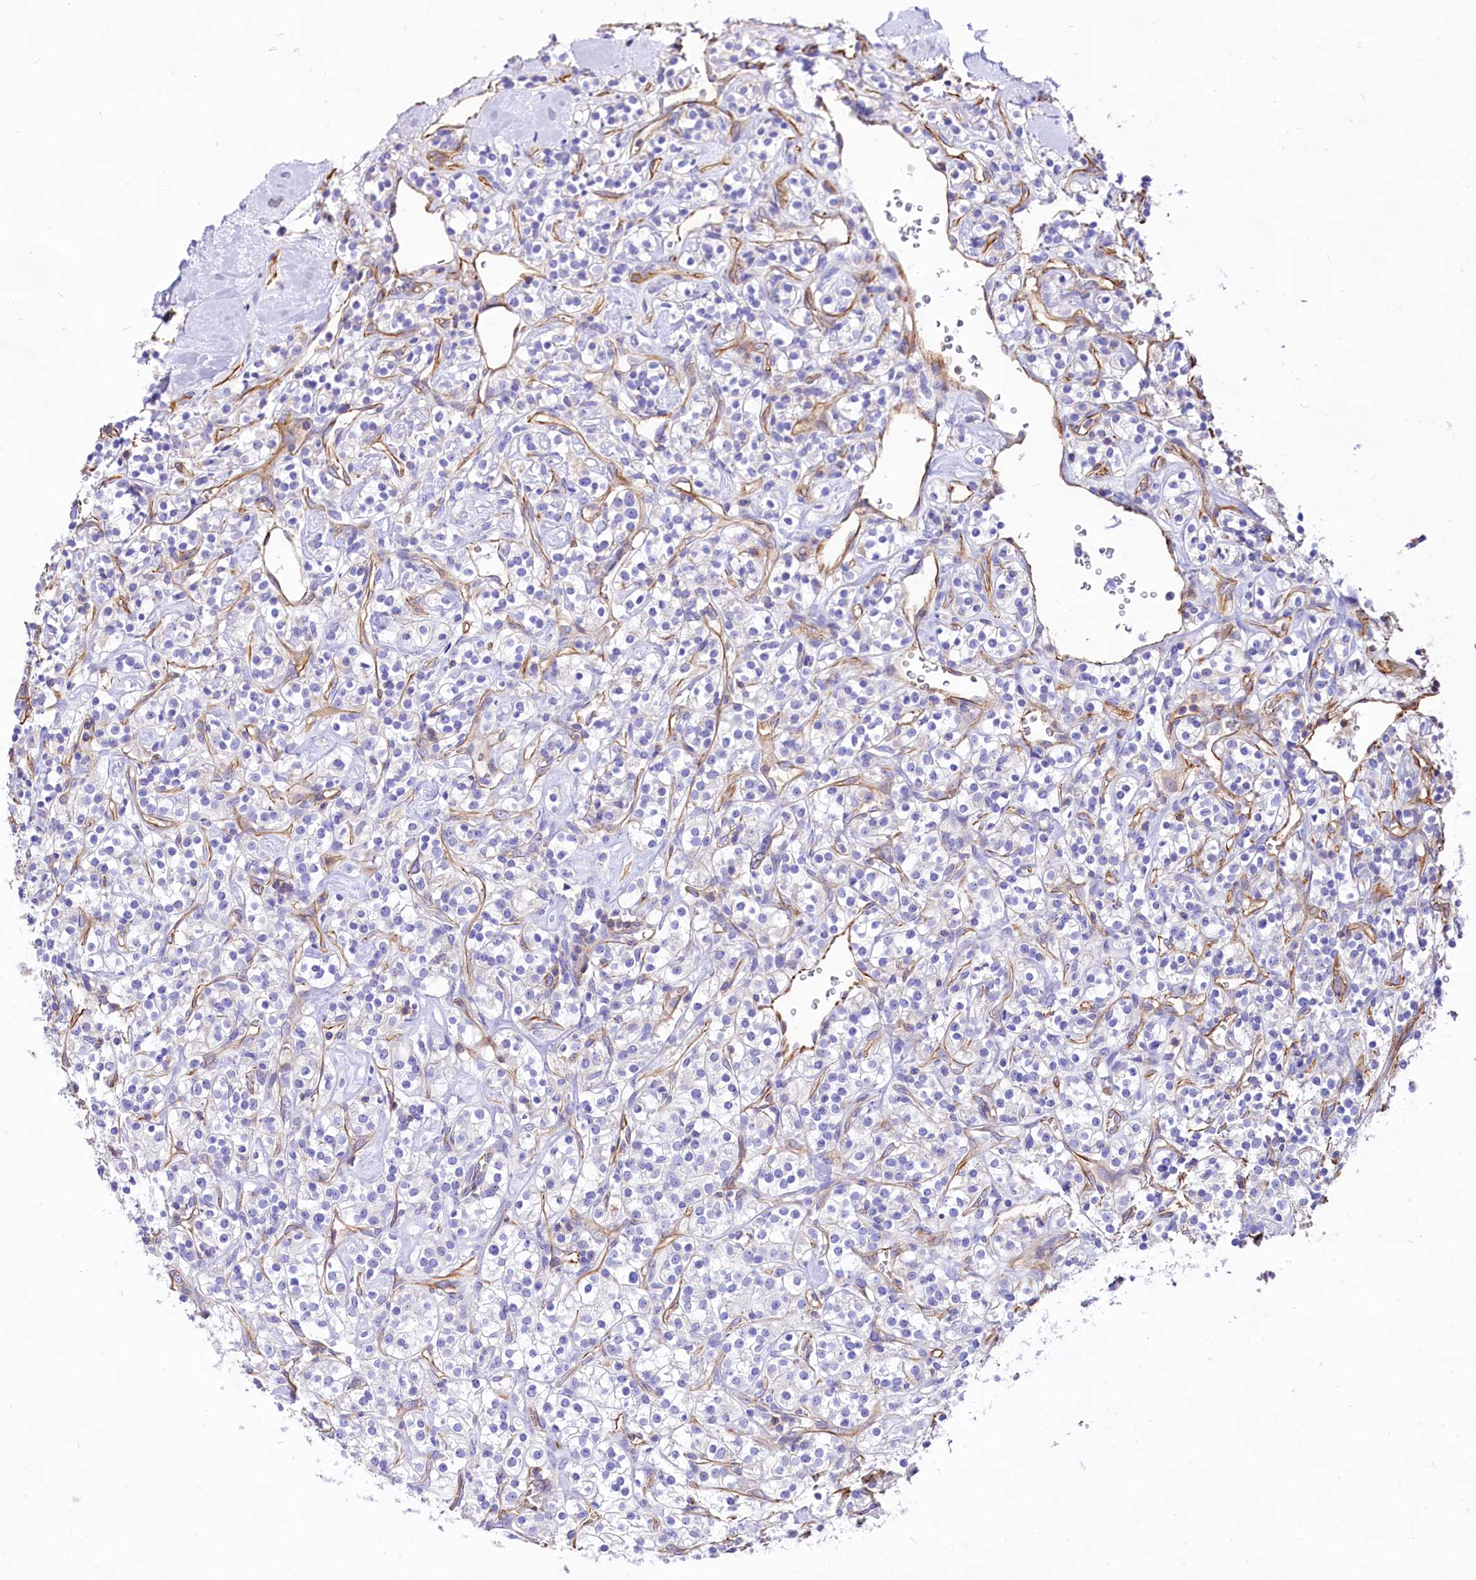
{"staining": {"intensity": "negative", "quantity": "none", "location": "none"}, "tissue": "renal cancer", "cell_type": "Tumor cells", "image_type": "cancer", "snomed": [{"axis": "morphology", "description": "Adenocarcinoma, NOS"}, {"axis": "topography", "description": "Kidney"}], "caption": "Immunohistochemistry (IHC) photomicrograph of human renal adenocarcinoma stained for a protein (brown), which reveals no expression in tumor cells. Brightfield microscopy of IHC stained with DAB (brown) and hematoxylin (blue), captured at high magnification.", "gene": "CD99", "patient": {"sex": "male", "age": 77}}